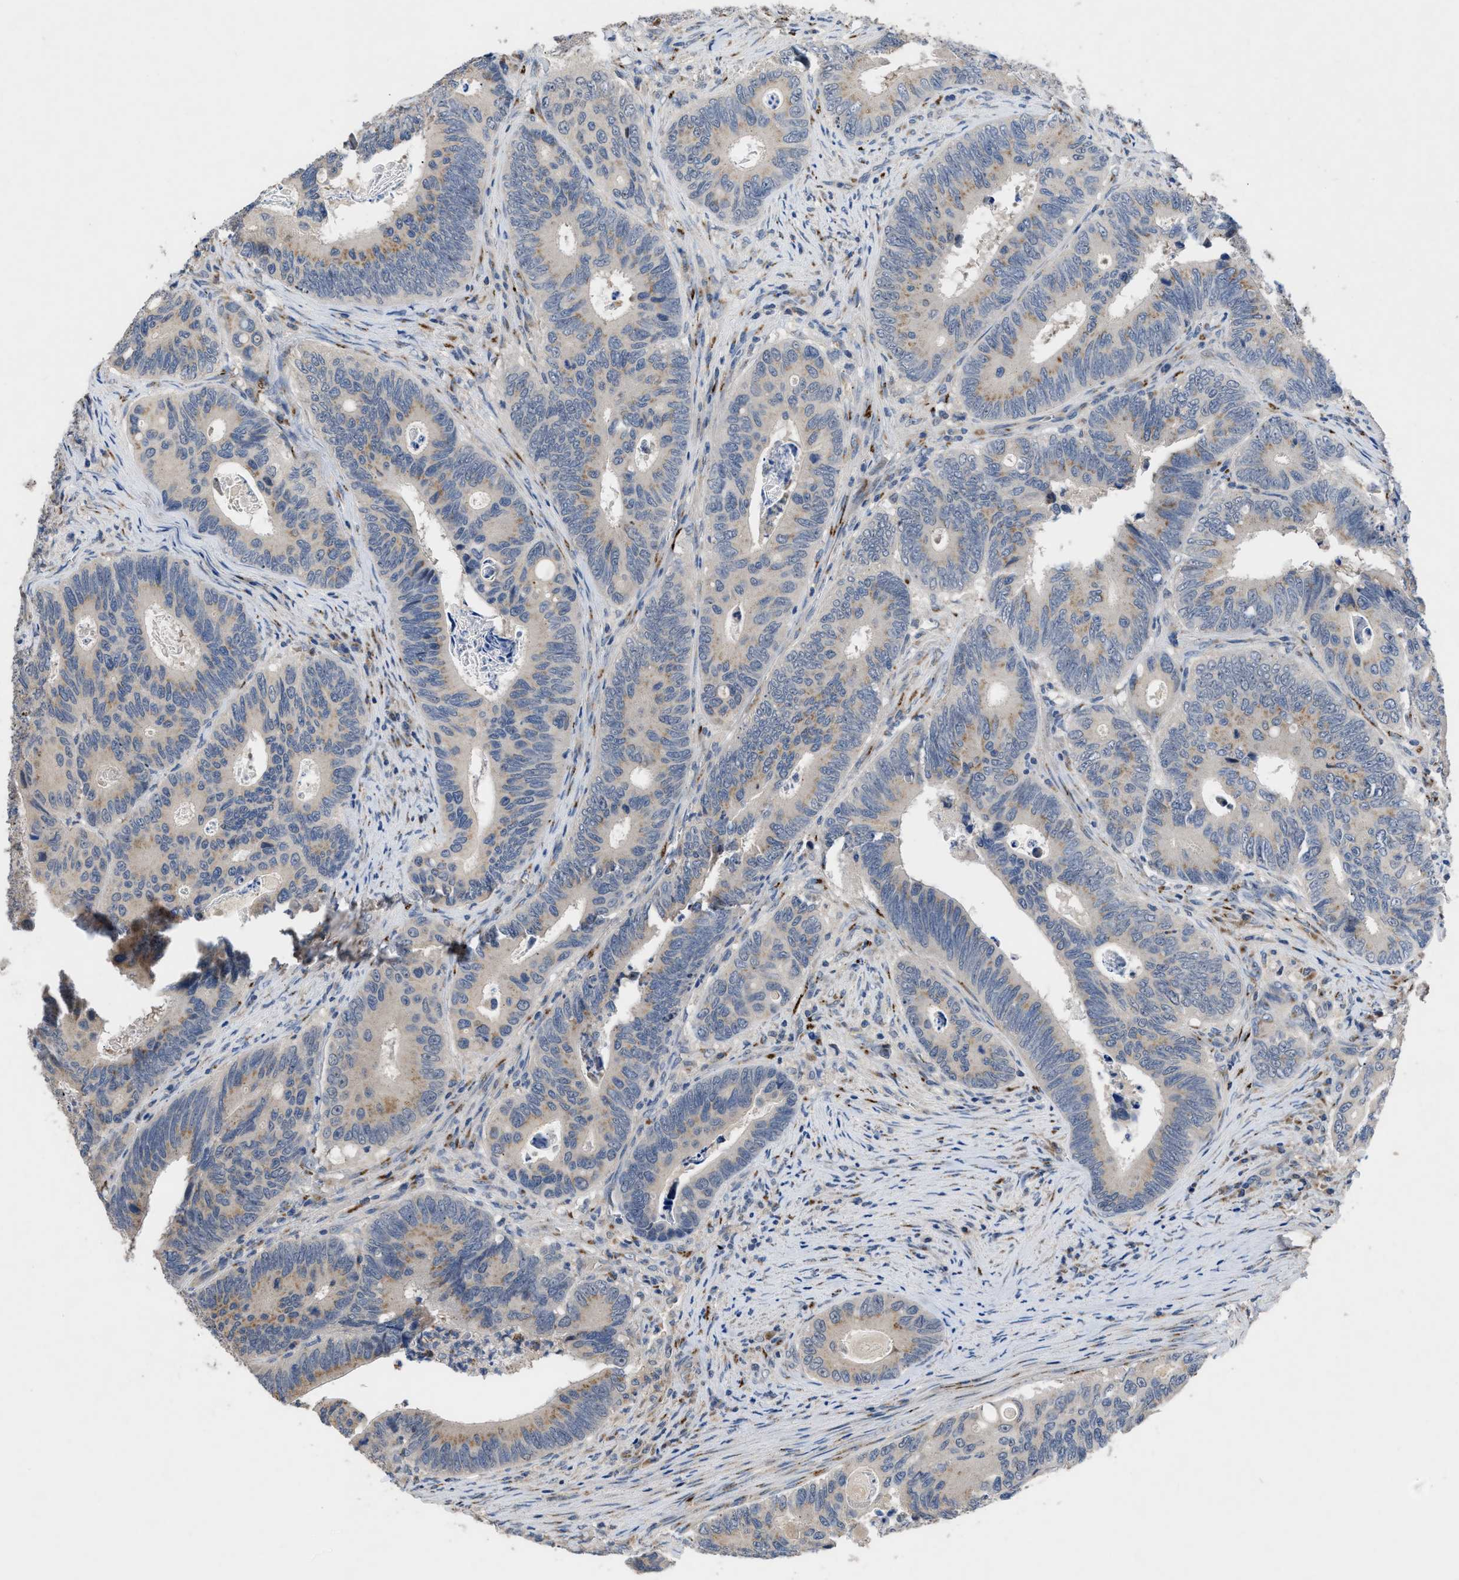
{"staining": {"intensity": "weak", "quantity": "<25%", "location": "cytoplasmic/membranous"}, "tissue": "colorectal cancer", "cell_type": "Tumor cells", "image_type": "cancer", "snomed": [{"axis": "morphology", "description": "Inflammation, NOS"}, {"axis": "morphology", "description": "Adenocarcinoma, NOS"}, {"axis": "topography", "description": "Colon"}], "caption": "An IHC micrograph of colorectal cancer is shown. There is no staining in tumor cells of colorectal cancer.", "gene": "SIK2", "patient": {"sex": "male", "age": 72}}